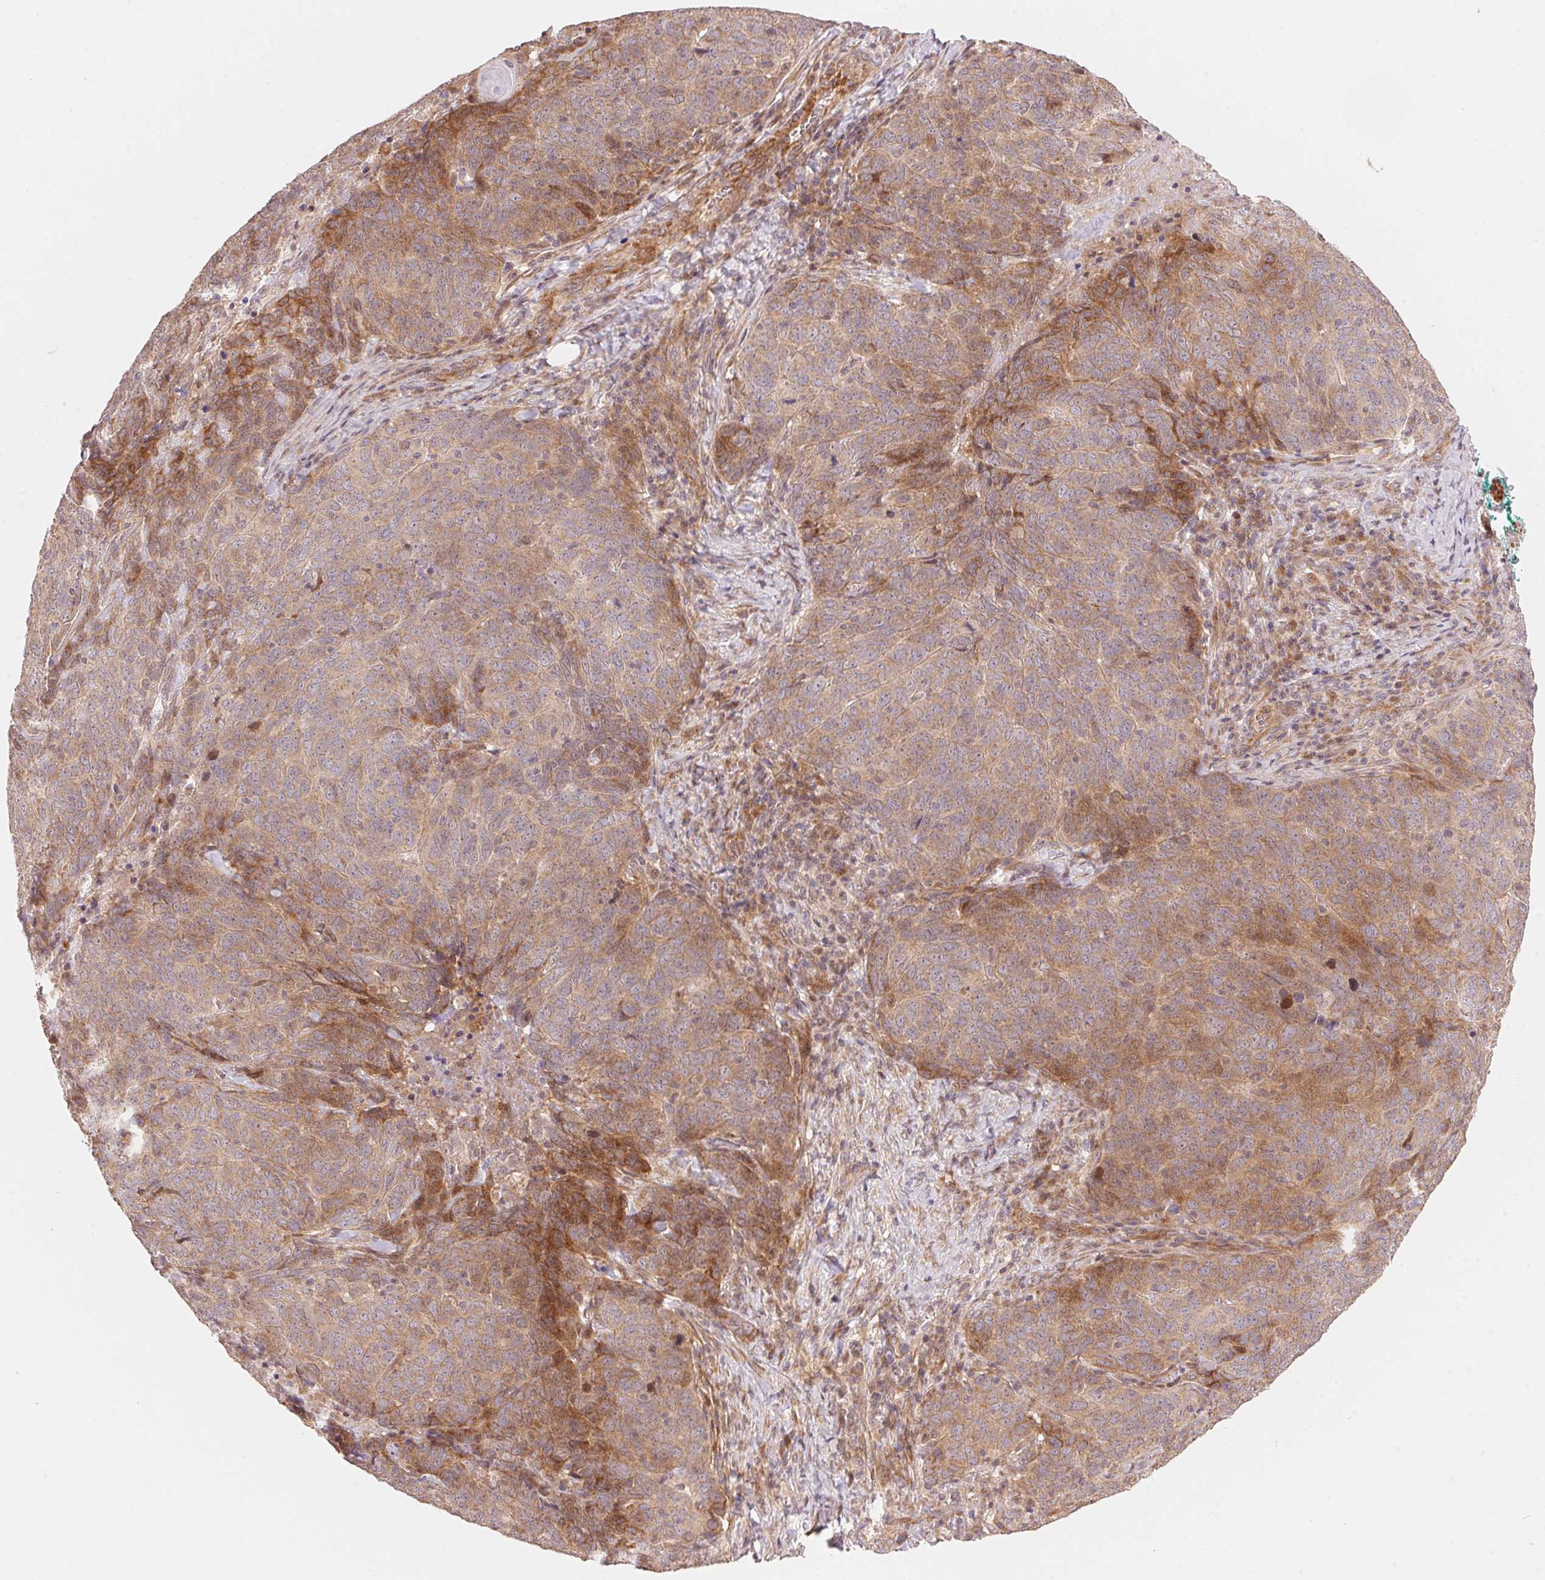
{"staining": {"intensity": "moderate", "quantity": "25%-75%", "location": "cytoplasmic/membranous"}, "tissue": "skin cancer", "cell_type": "Tumor cells", "image_type": "cancer", "snomed": [{"axis": "morphology", "description": "Squamous cell carcinoma, NOS"}, {"axis": "topography", "description": "Skin"}, {"axis": "topography", "description": "Anal"}], "caption": "Immunohistochemistry (IHC) of skin cancer demonstrates medium levels of moderate cytoplasmic/membranous staining in approximately 25%-75% of tumor cells.", "gene": "TNIP2", "patient": {"sex": "female", "age": 51}}